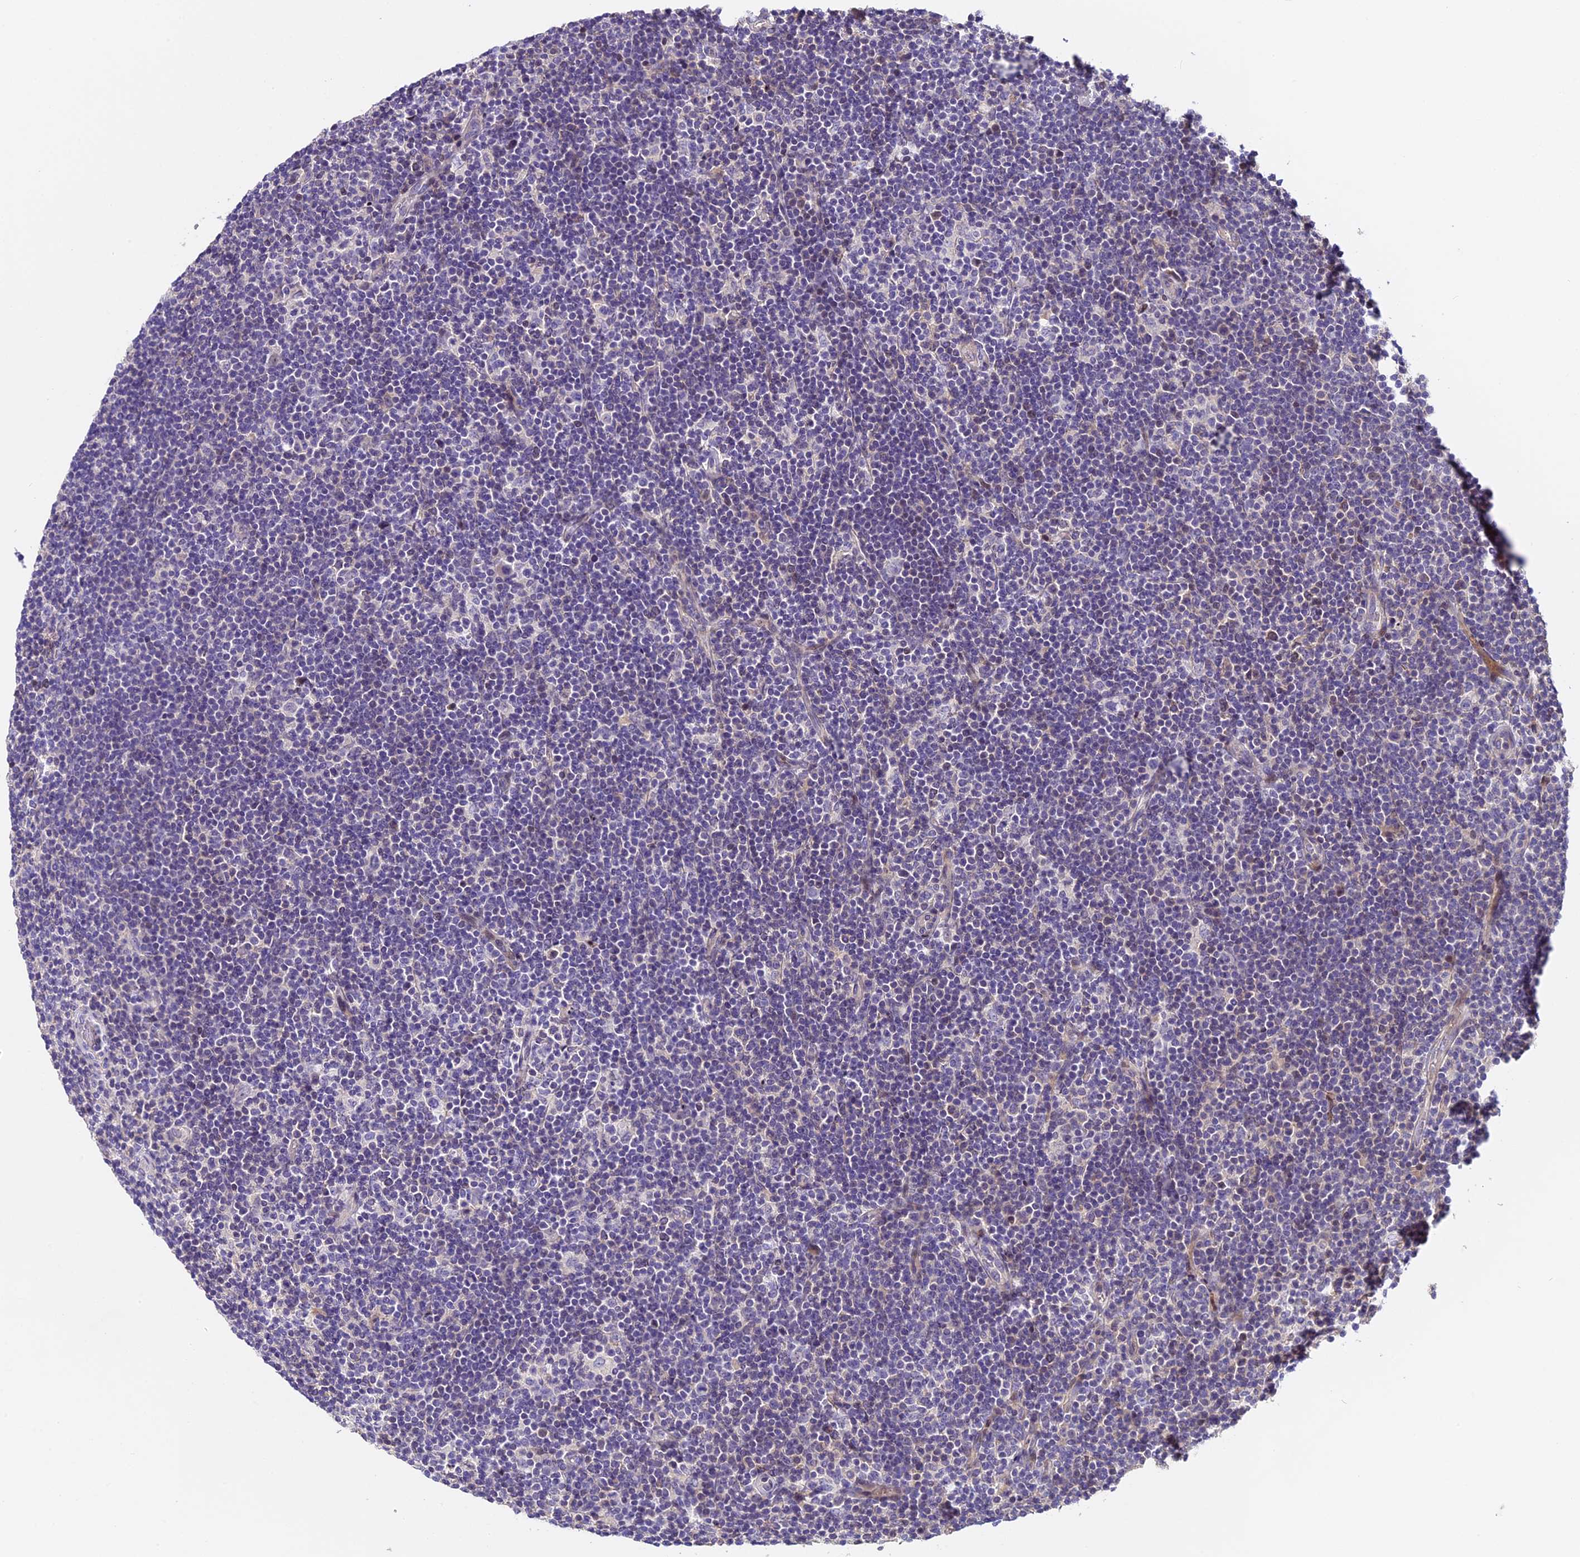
{"staining": {"intensity": "negative", "quantity": "none", "location": "none"}, "tissue": "lymphoma", "cell_type": "Tumor cells", "image_type": "cancer", "snomed": [{"axis": "morphology", "description": "Hodgkin's disease, NOS"}, {"axis": "topography", "description": "Lymph node"}], "caption": "Immunohistochemistry (IHC) micrograph of lymphoma stained for a protein (brown), which exhibits no expression in tumor cells.", "gene": "FAM98C", "patient": {"sex": "female", "age": 57}}